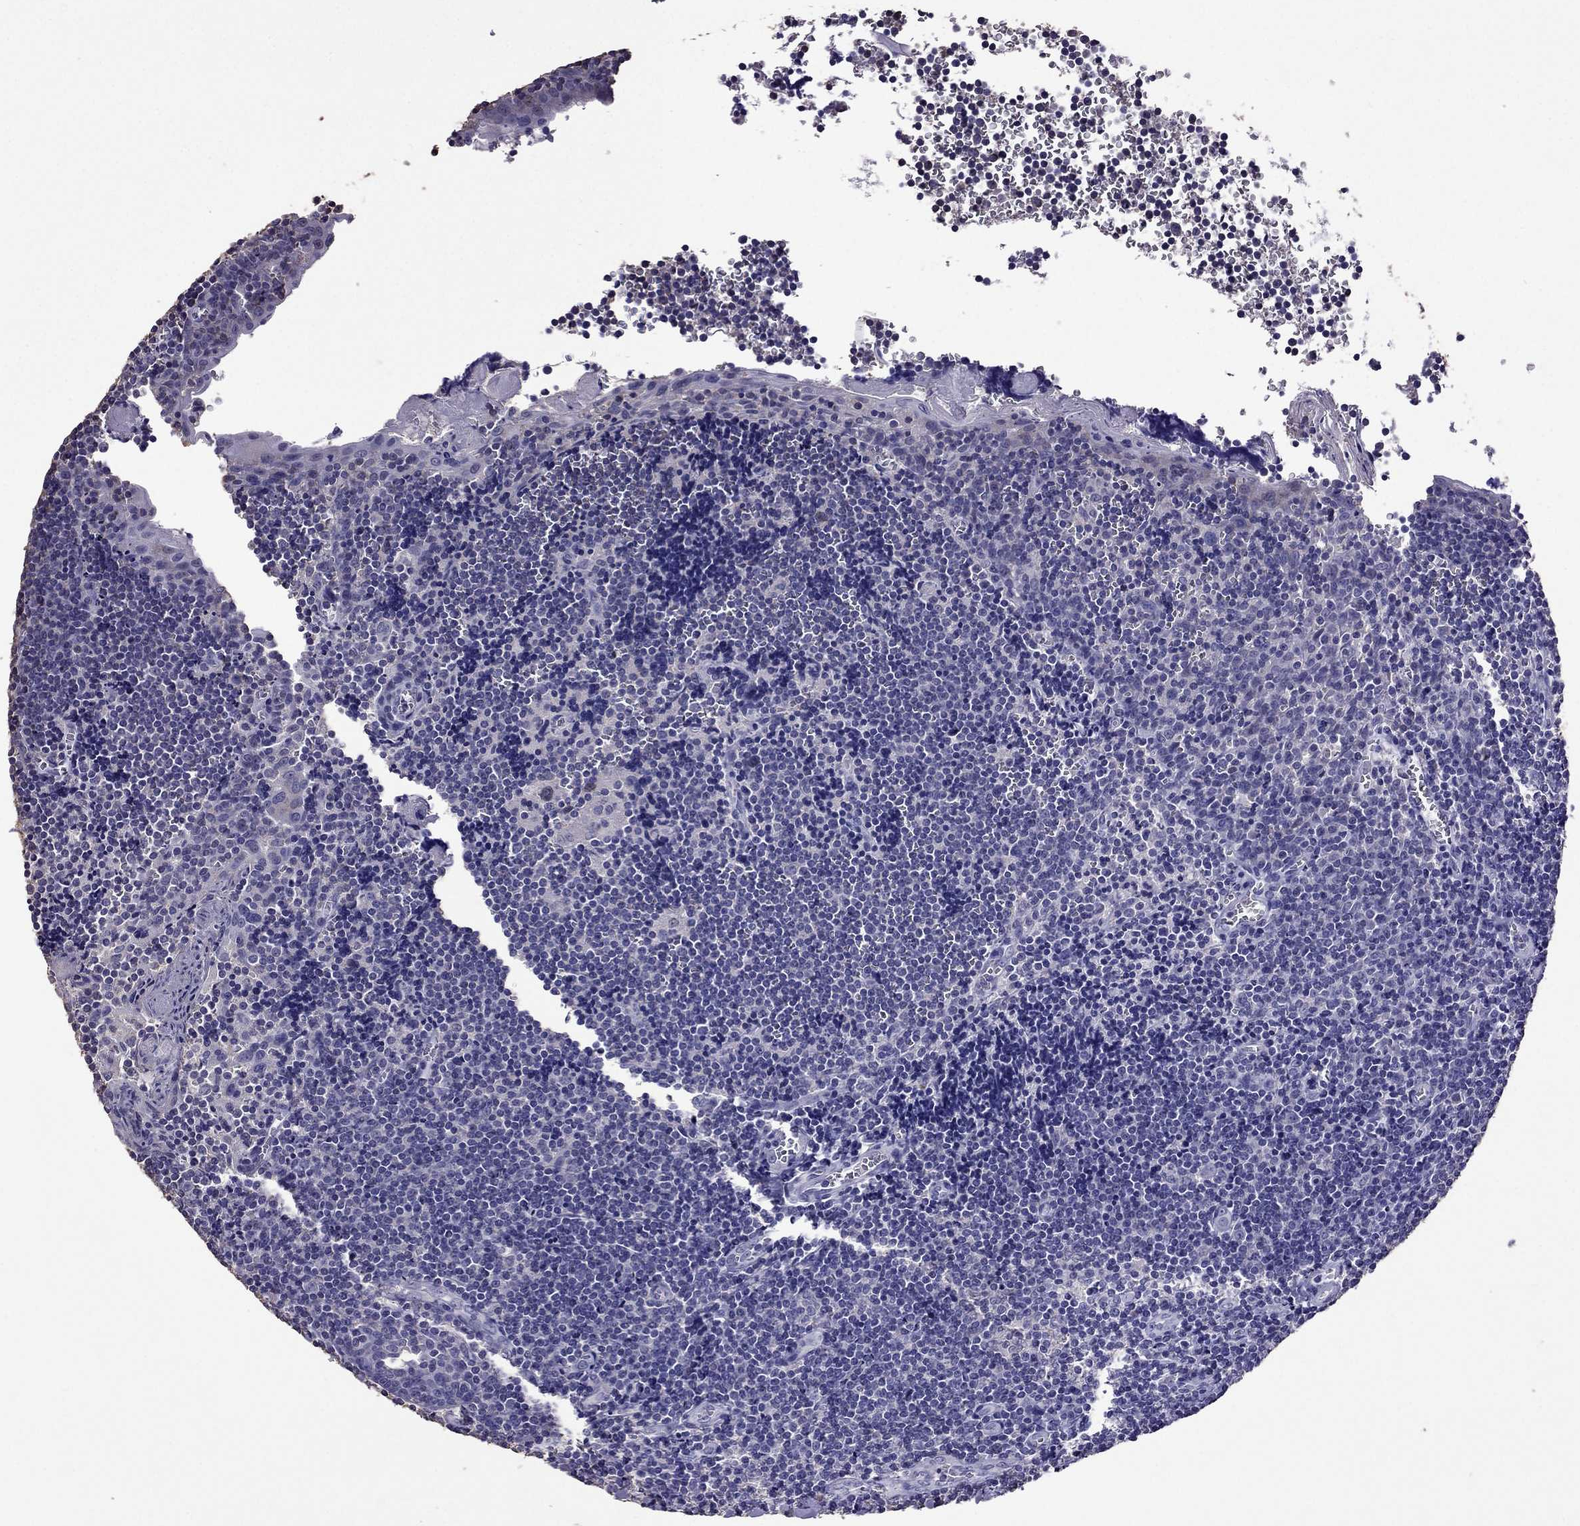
{"staining": {"intensity": "negative", "quantity": "none", "location": "none"}, "tissue": "tonsil", "cell_type": "Germinal center cells", "image_type": "normal", "snomed": [{"axis": "morphology", "description": "Normal tissue, NOS"}, {"axis": "morphology", "description": "Inflammation, NOS"}, {"axis": "topography", "description": "Tonsil"}], "caption": "Germinal center cells show no significant positivity in benign tonsil.", "gene": "NKX3", "patient": {"sex": "female", "age": 31}}